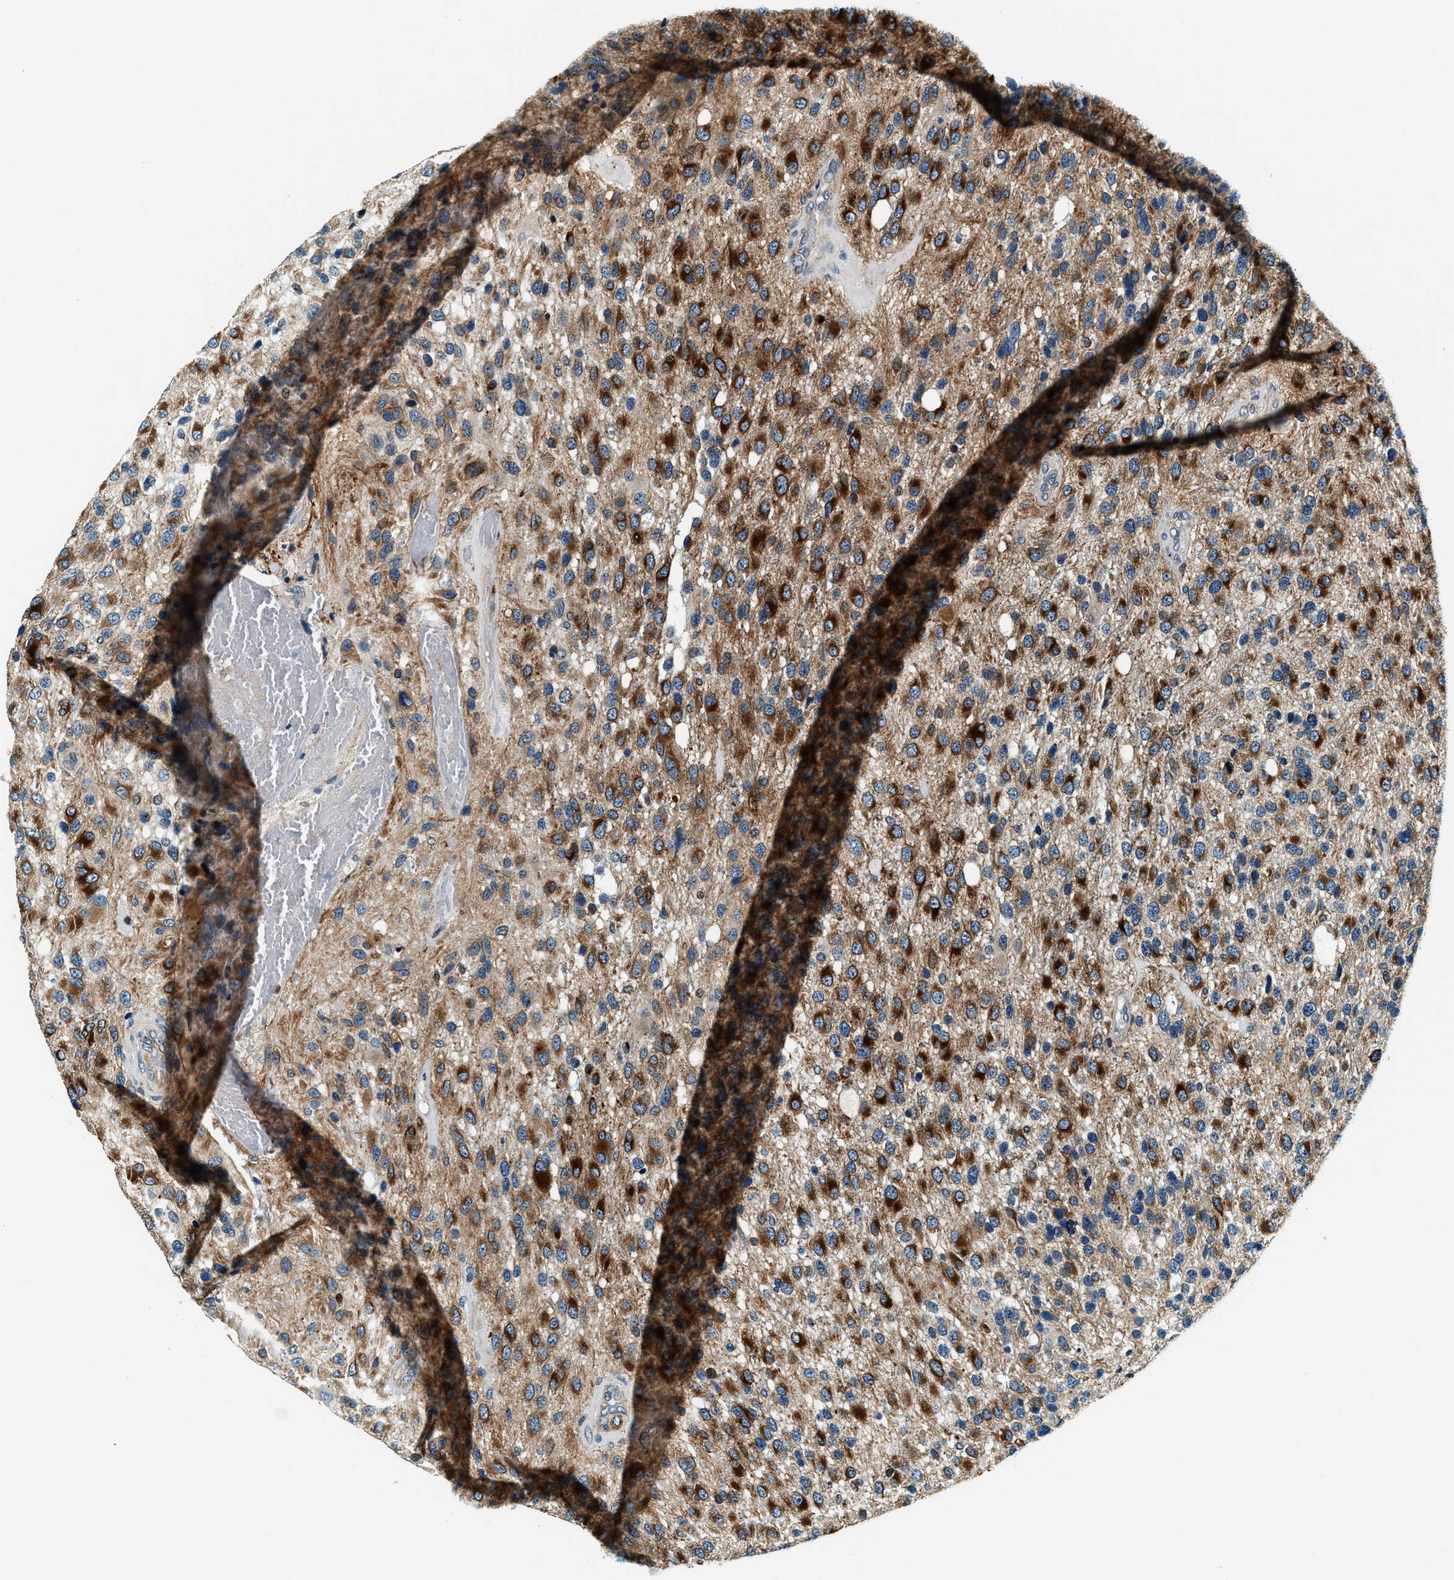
{"staining": {"intensity": "strong", "quantity": ">75%", "location": "cytoplasmic/membranous"}, "tissue": "glioma", "cell_type": "Tumor cells", "image_type": "cancer", "snomed": [{"axis": "morphology", "description": "Glioma, malignant, High grade"}, {"axis": "topography", "description": "Brain"}], "caption": "A brown stain highlights strong cytoplasmic/membranous staining of a protein in human malignant glioma (high-grade) tumor cells.", "gene": "C2orf66", "patient": {"sex": "female", "age": 58}}